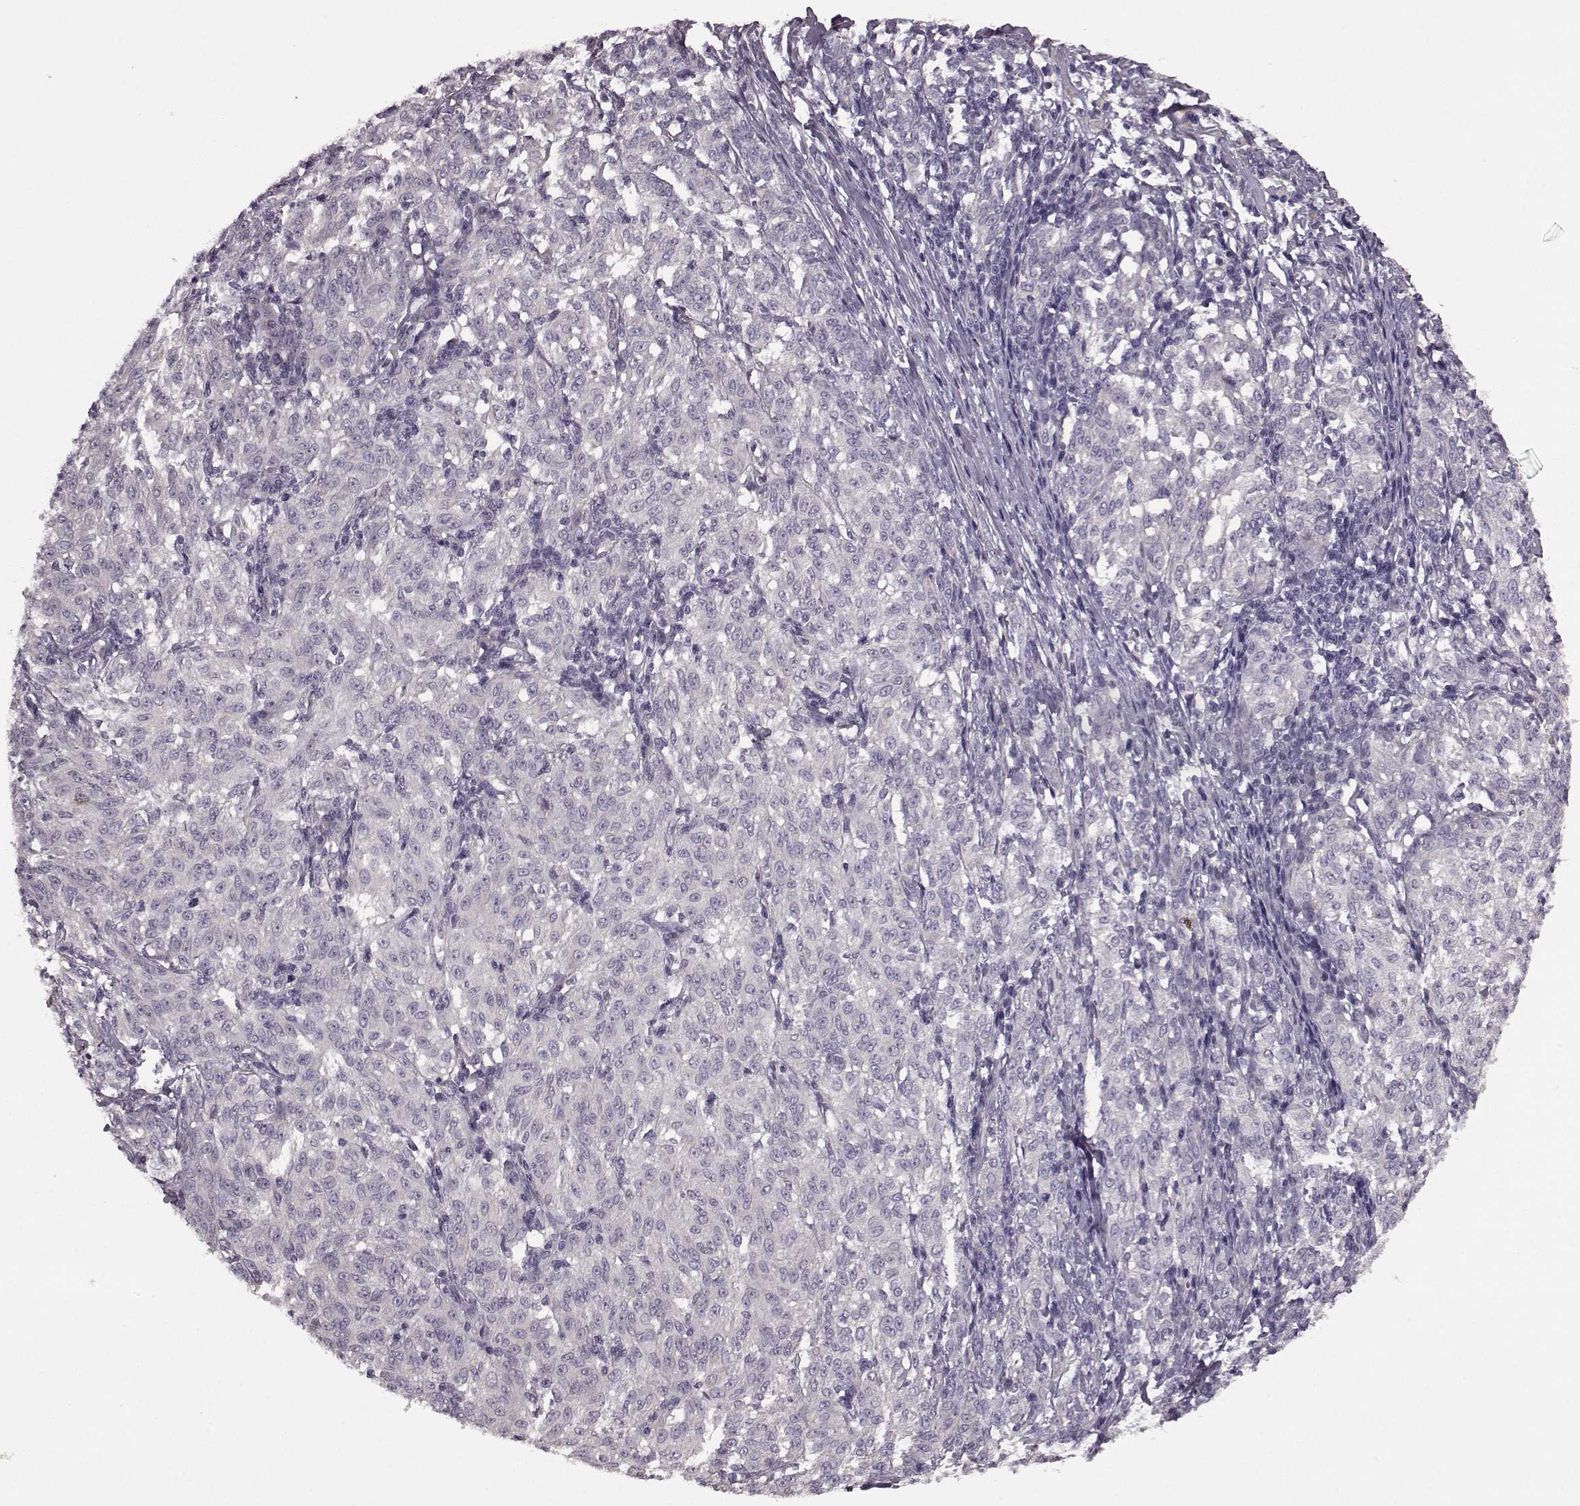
{"staining": {"intensity": "negative", "quantity": "none", "location": "none"}, "tissue": "melanoma", "cell_type": "Tumor cells", "image_type": "cancer", "snomed": [{"axis": "morphology", "description": "Malignant melanoma, NOS"}, {"axis": "topography", "description": "Skin"}], "caption": "DAB (3,3'-diaminobenzidine) immunohistochemical staining of human melanoma displays no significant expression in tumor cells.", "gene": "GRK1", "patient": {"sex": "female", "age": 72}}